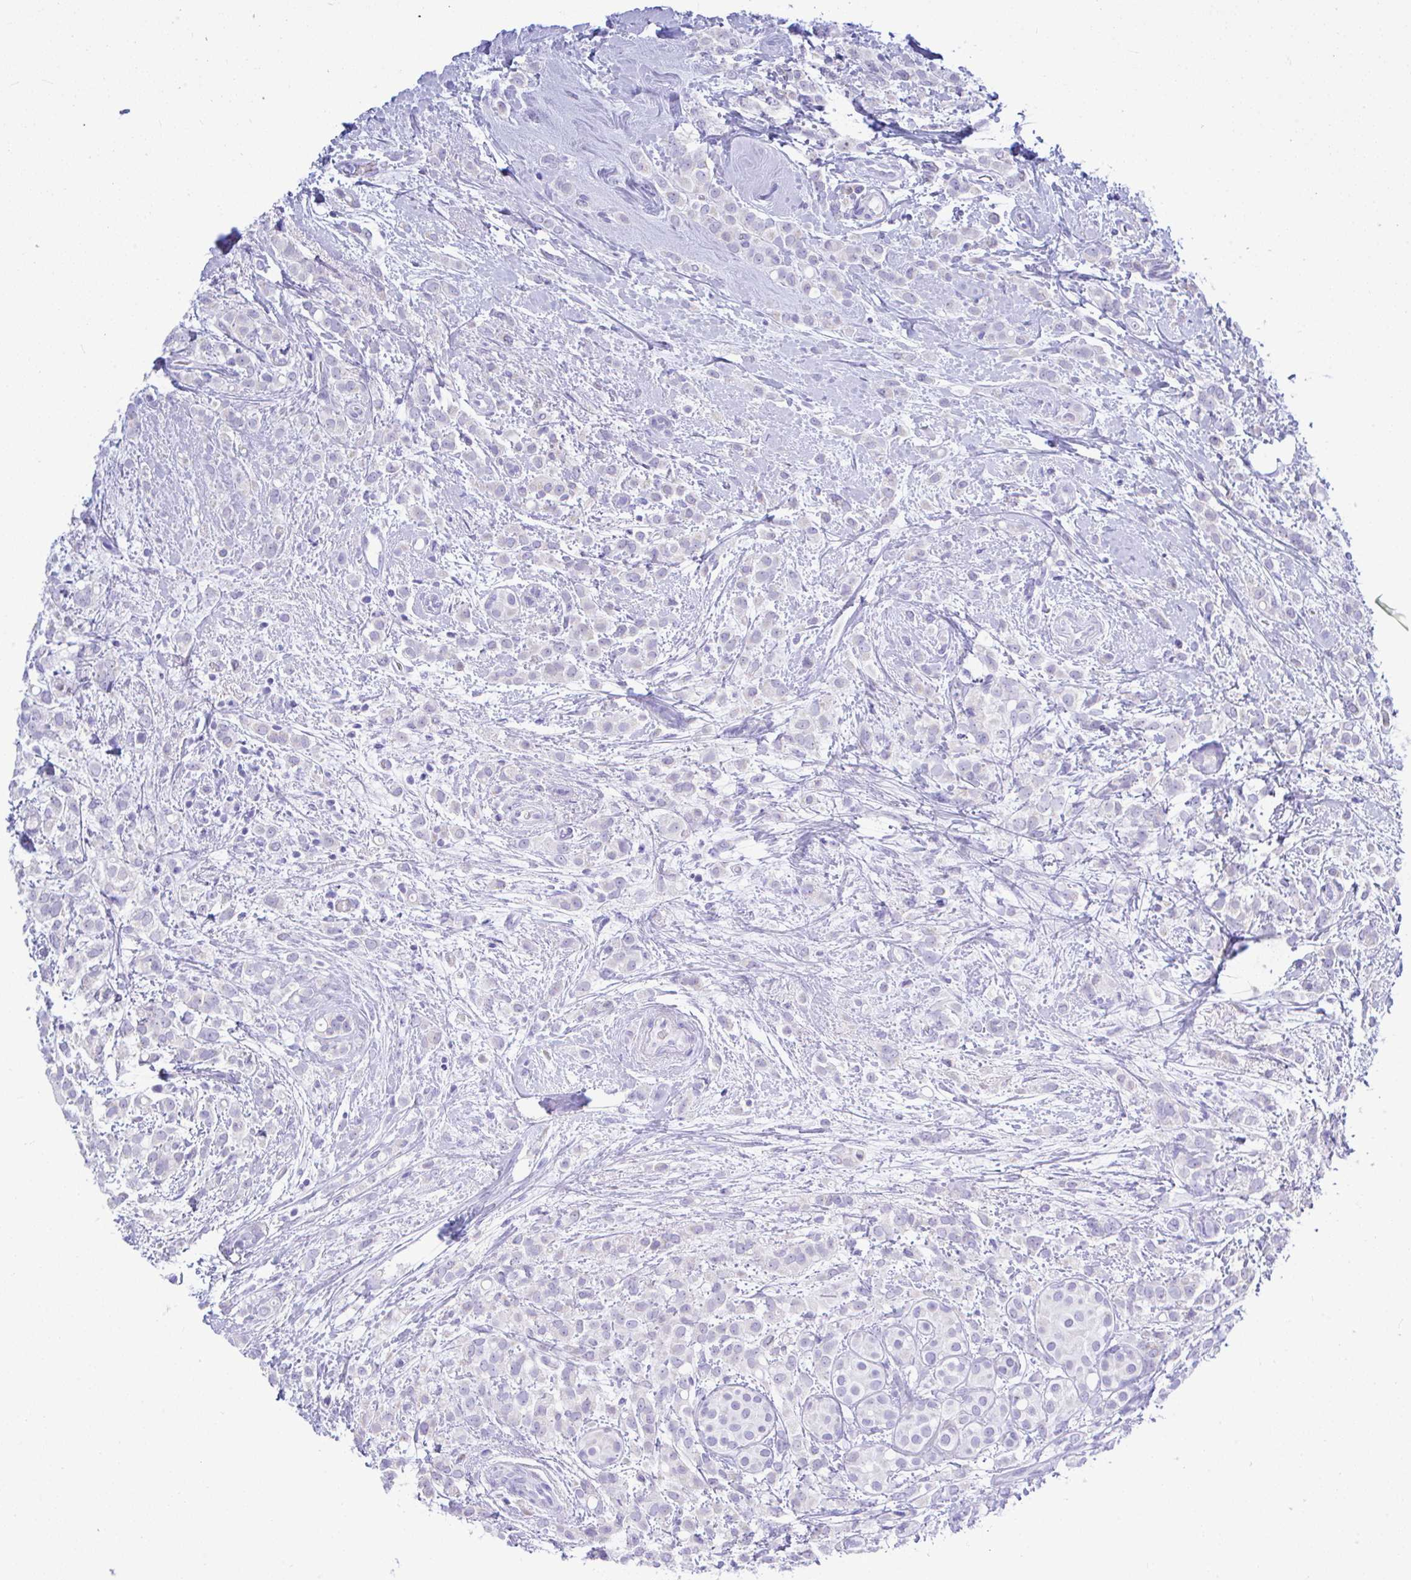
{"staining": {"intensity": "negative", "quantity": "none", "location": "none"}, "tissue": "breast cancer", "cell_type": "Tumor cells", "image_type": "cancer", "snomed": [{"axis": "morphology", "description": "Lobular carcinoma"}, {"axis": "topography", "description": "Breast"}], "caption": "This is a histopathology image of IHC staining of breast lobular carcinoma, which shows no staining in tumor cells. (DAB immunohistochemistry (IHC) with hematoxylin counter stain).", "gene": "SEL1L2", "patient": {"sex": "female", "age": 68}}